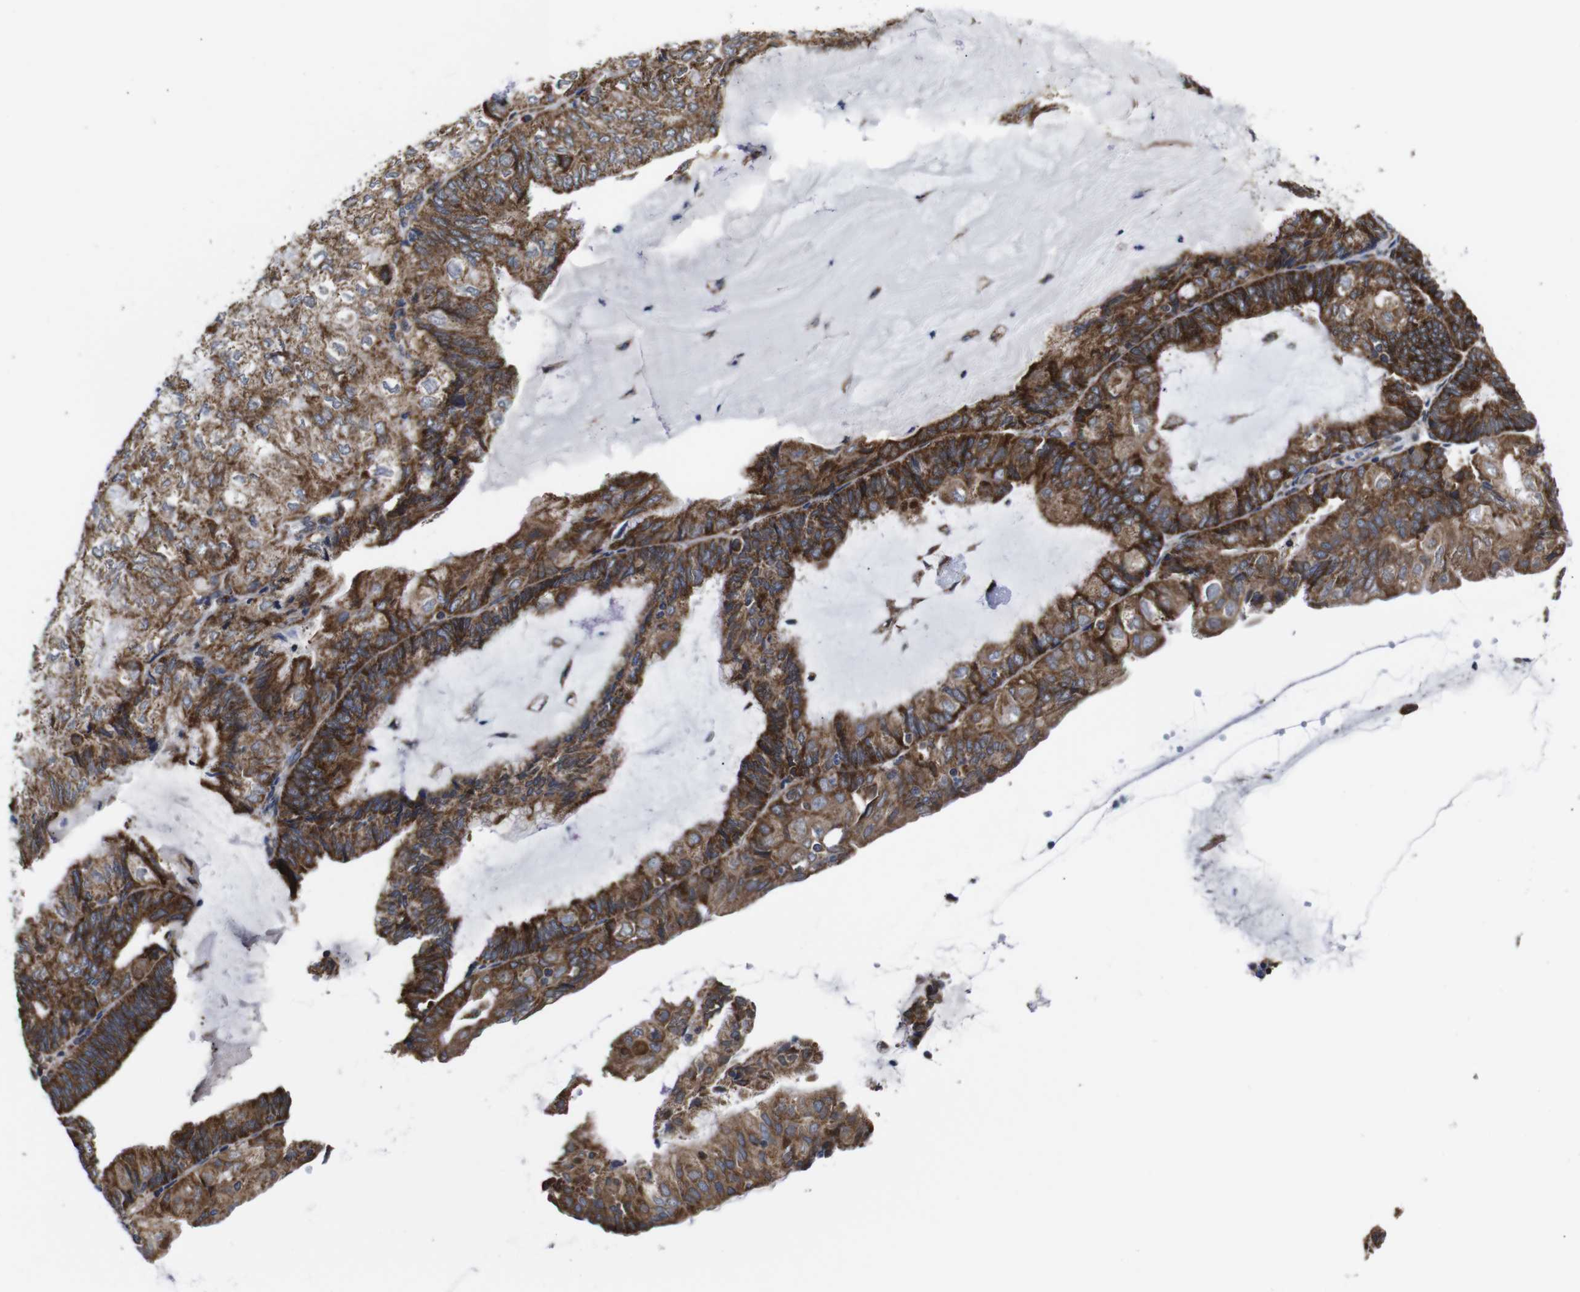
{"staining": {"intensity": "moderate", "quantity": ">75%", "location": "cytoplasmic/membranous"}, "tissue": "endometrial cancer", "cell_type": "Tumor cells", "image_type": "cancer", "snomed": [{"axis": "morphology", "description": "Adenocarcinoma, NOS"}, {"axis": "topography", "description": "Endometrium"}], "caption": "Immunohistochemical staining of human endometrial cancer (adenocarcinoma) reveals medium levels of moderate cytoplasmic/membranous protein positivity in about >75% of tumor cells. (Stains: DAB (3,3'-diaminobenzidine) in brown, nuclei in blue, Microscopy: brightfield microscopy at high magnification).", "gene": "C17orf80", "patient": {"sex": "female", "age": 81}}